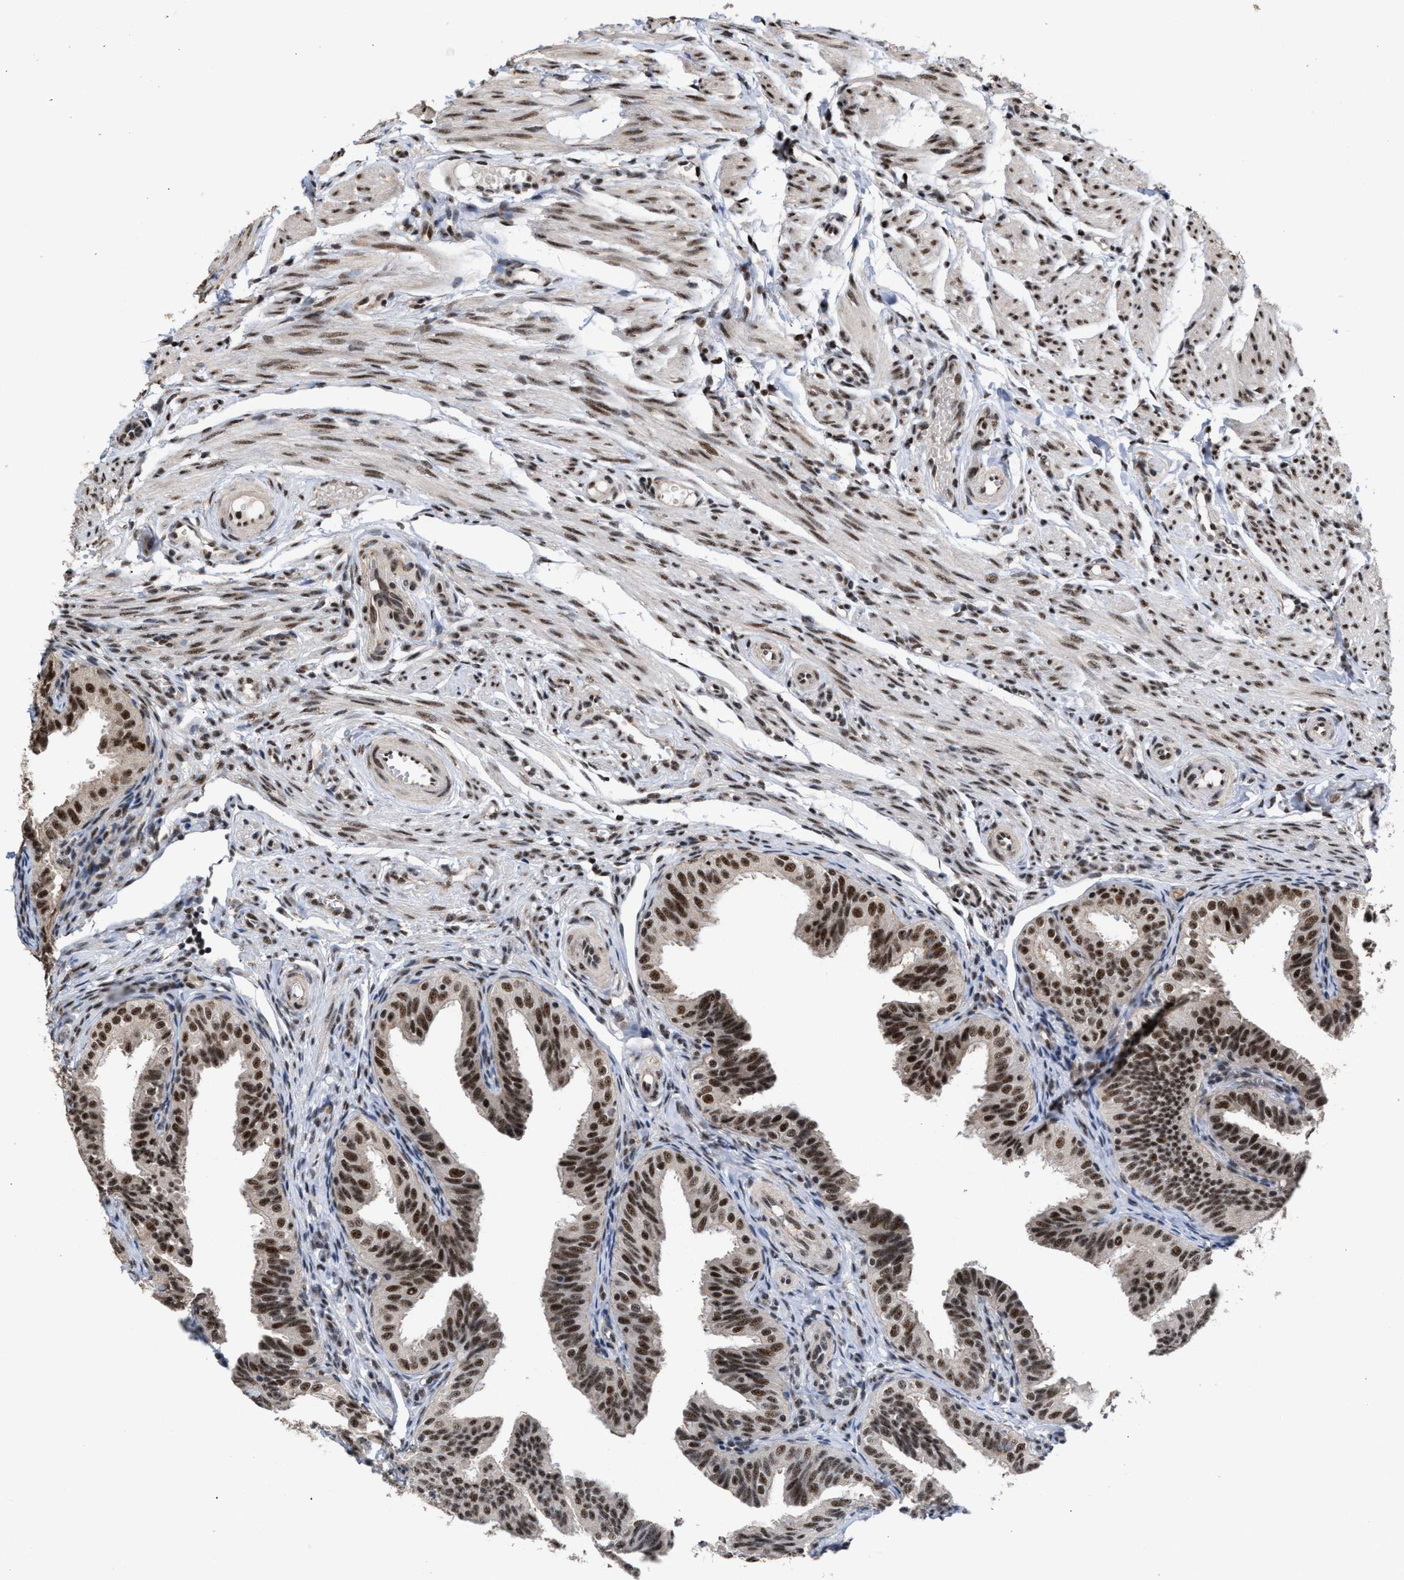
{"staining": {"intensity": "strong", "quantity": ">75%", "location": "nuclear"}, "tissue": "fallopian tube", "cell_type": "Glandular cells", "image_type": "normal", "snomed": [{"axis": "morphology", "description": "Normal tissue, NOS"}, {"axis": "topography", "description": "Fallopian tube"}], "caption": "Protein analysis of normal fallopian tube reveals strong nuclear expression in about >75% of glandular cells.", "gene": "EIF4A3", "patient": {"sex": "female", "age": 35}}